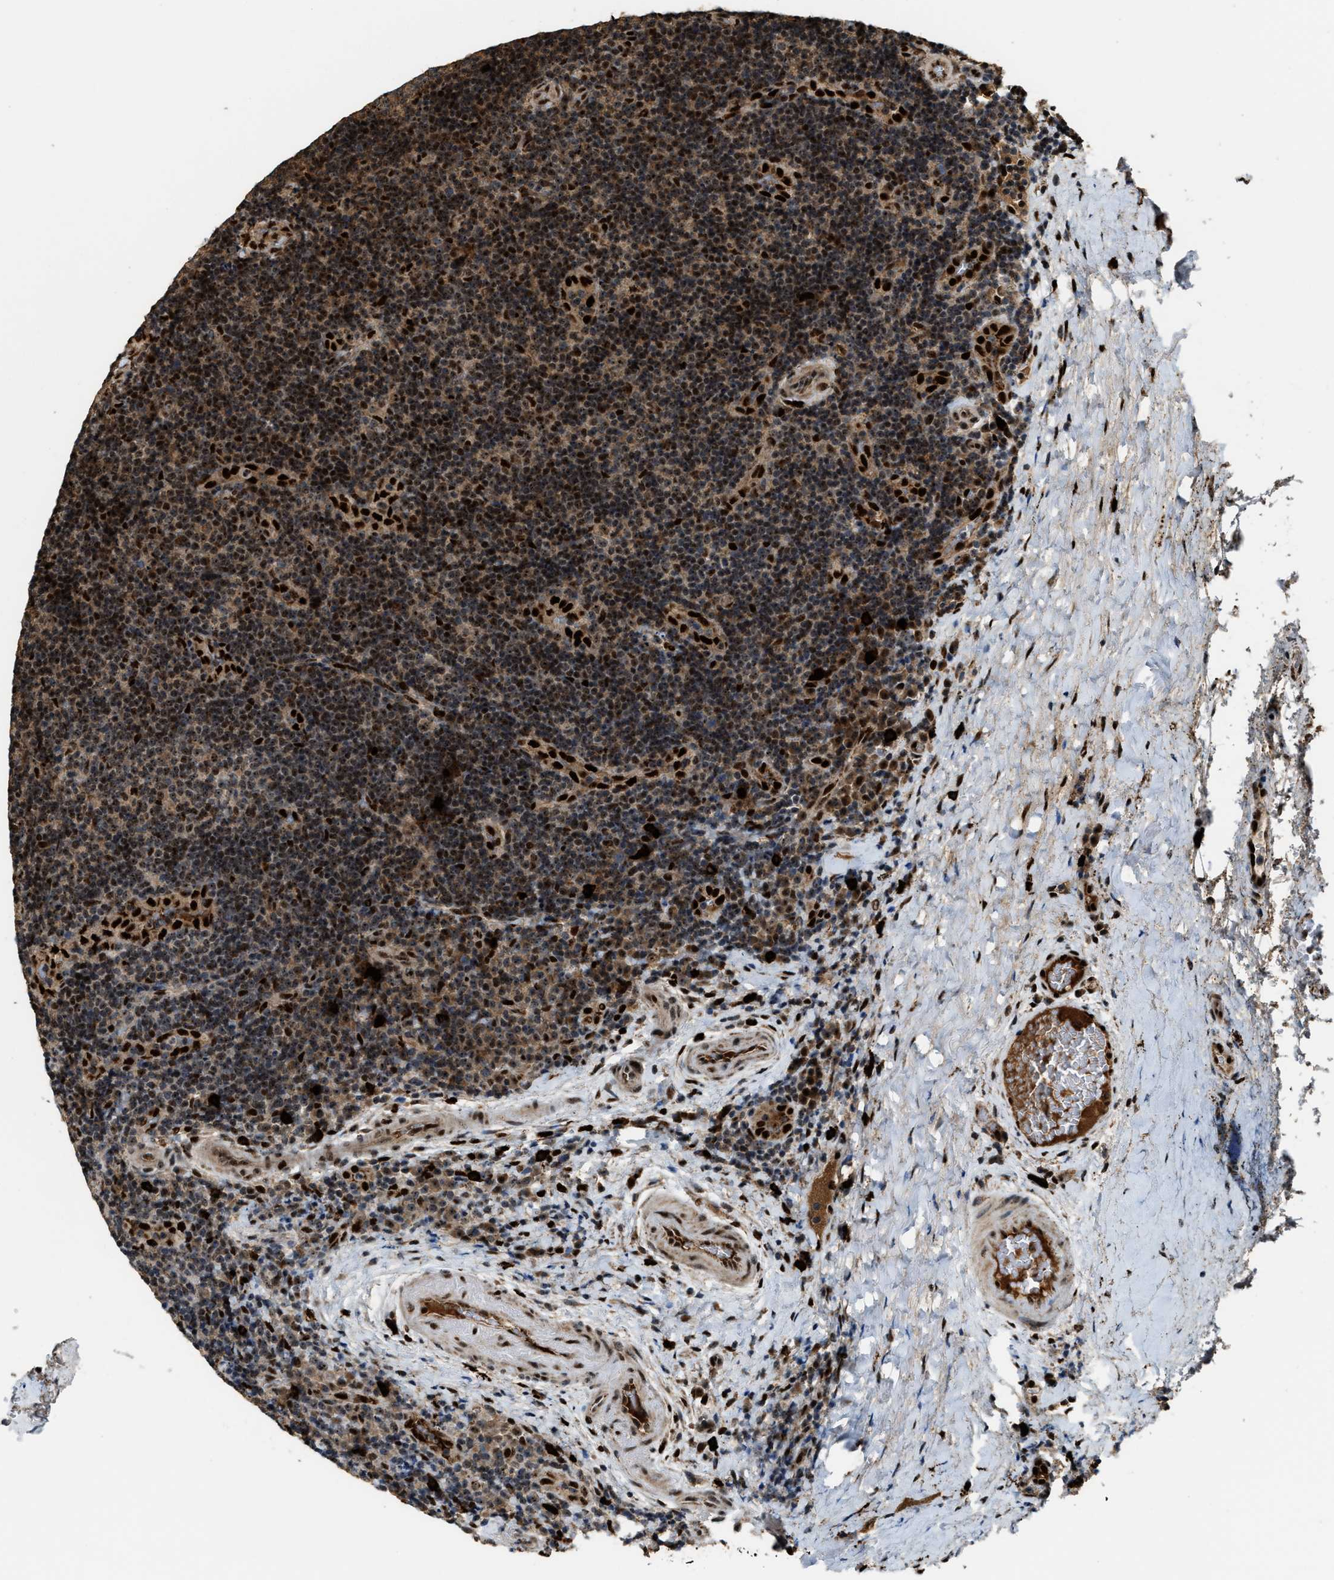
{"staining": {"intensity": "moderate", "quantity": "25%-75%", "location": "nuclear"}, "tissue": "lymphoma", "cell_type": "Tumor cells", "image_type": "cancer", "snomed": [{"axis": "morphology", "description": "Malignant lymphoma, non-Hodgkin's type, High grade"}, {"axis": "topography", "description": "Tonsil"}], "caption": "Lymphoma stained with DAB (3,3'-diaminobenzidine) immunohistochemistry (IHC) reveals medium levels of moderate nuclear staining in approximately 25%-75% of tumor cells.", "gene": "ZNF687", "patient": {"sex": "female", "age": 36}}